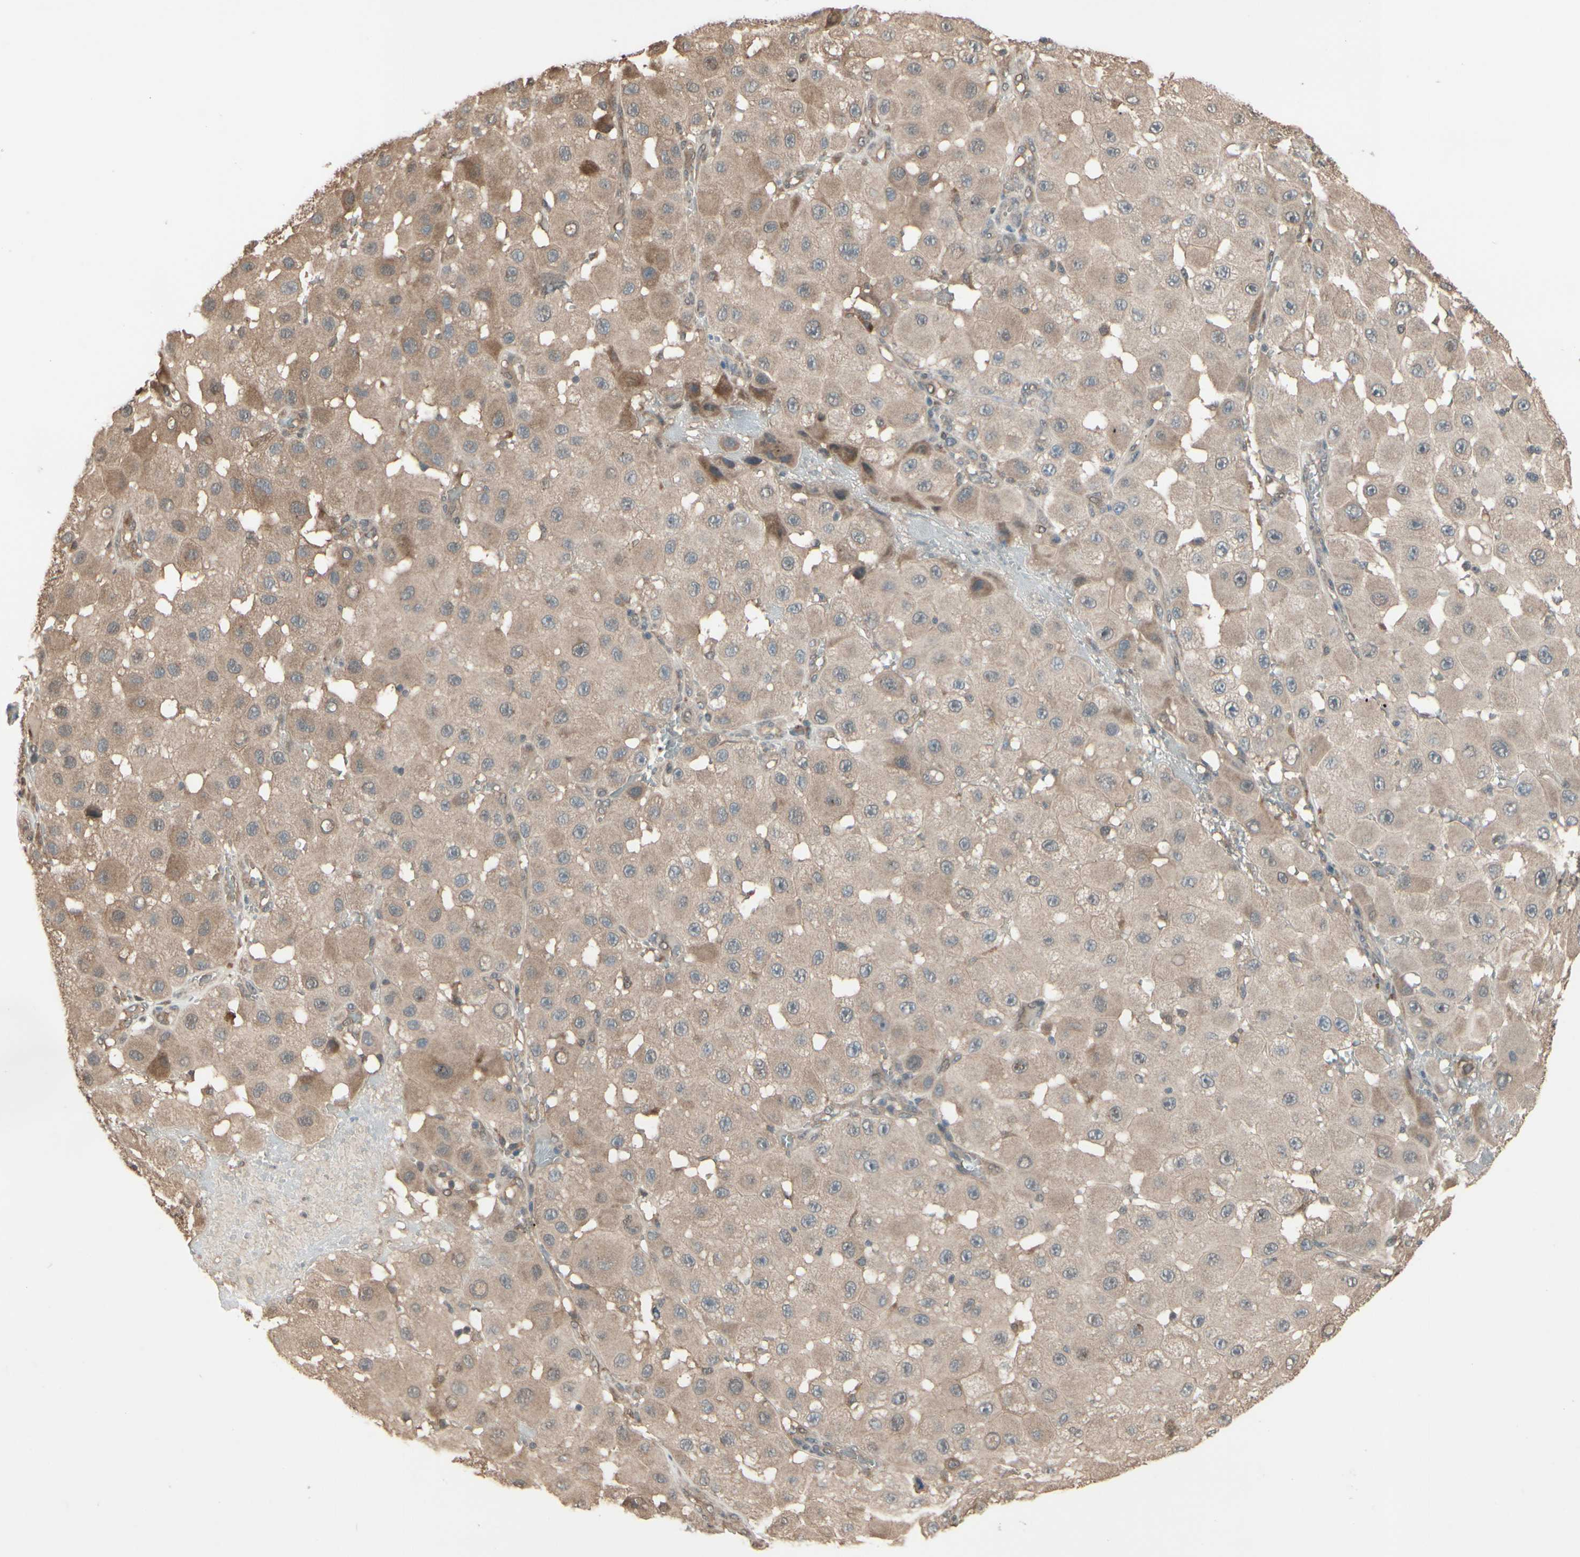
{"staining": {"intensity": "weak", "quantity": ">75%", "location": "cytoplasmic/membranous"}, "tissue": "melanoma", "cell_type": "Tumor cells", "image_type": "cancer", "snomed": [{"axis": "morphology", "description": "Malignant melanoma, NOS"}, {"axis": "topography", "description": "Skin"}], "caption": "This is a photomicrograph of immunohistochemistry (IHC) staining of melanoma, which shows weak staining in the cytoplasmic/membranous of tumor cells.", "gene": "PNPLA7", "patient": {"sex": "female", "age": 81}}